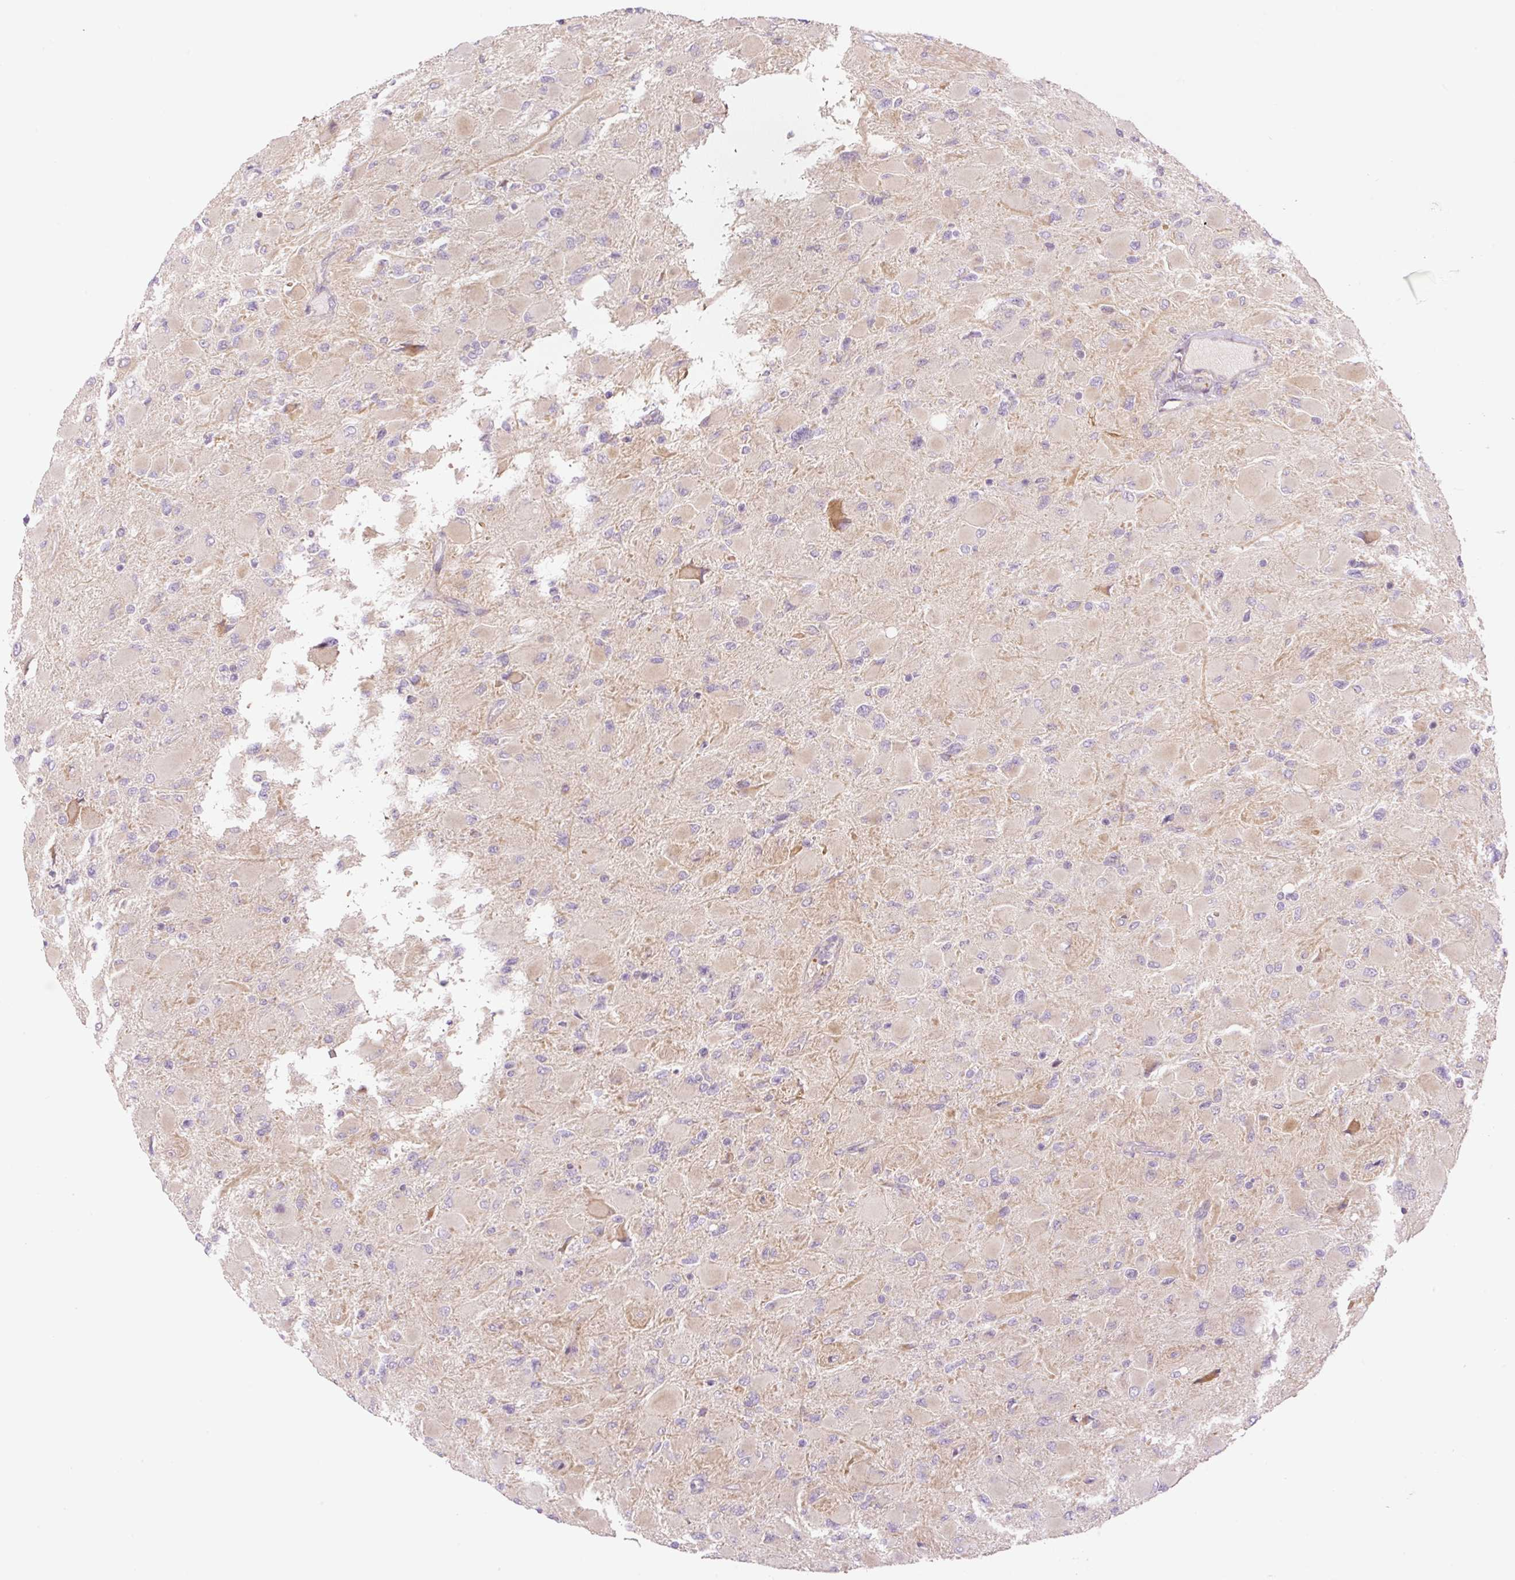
{"staining": {"intensity": "weak", "quantity": "<25%", "location": "cytoplasmic/membranous"}, "tissue": "glioma", "cell_type": "Tumor cells", "image_type": "cancer", "snomed": [{"axis": "morphology", "description": "Glioma, malignant, High grade"}, {"axis": "topography", "description": "Cerebral cortex"}], "caption": "A high-resolution histopathology image shows immunohistochemistry staining of glioma, which shows no significant staining in tumor cells. (DAB immunohistochemistry with hematoxylin counter stain).", "gene": "ZNF394", "patient": {"sex": "female", "age": 36}}